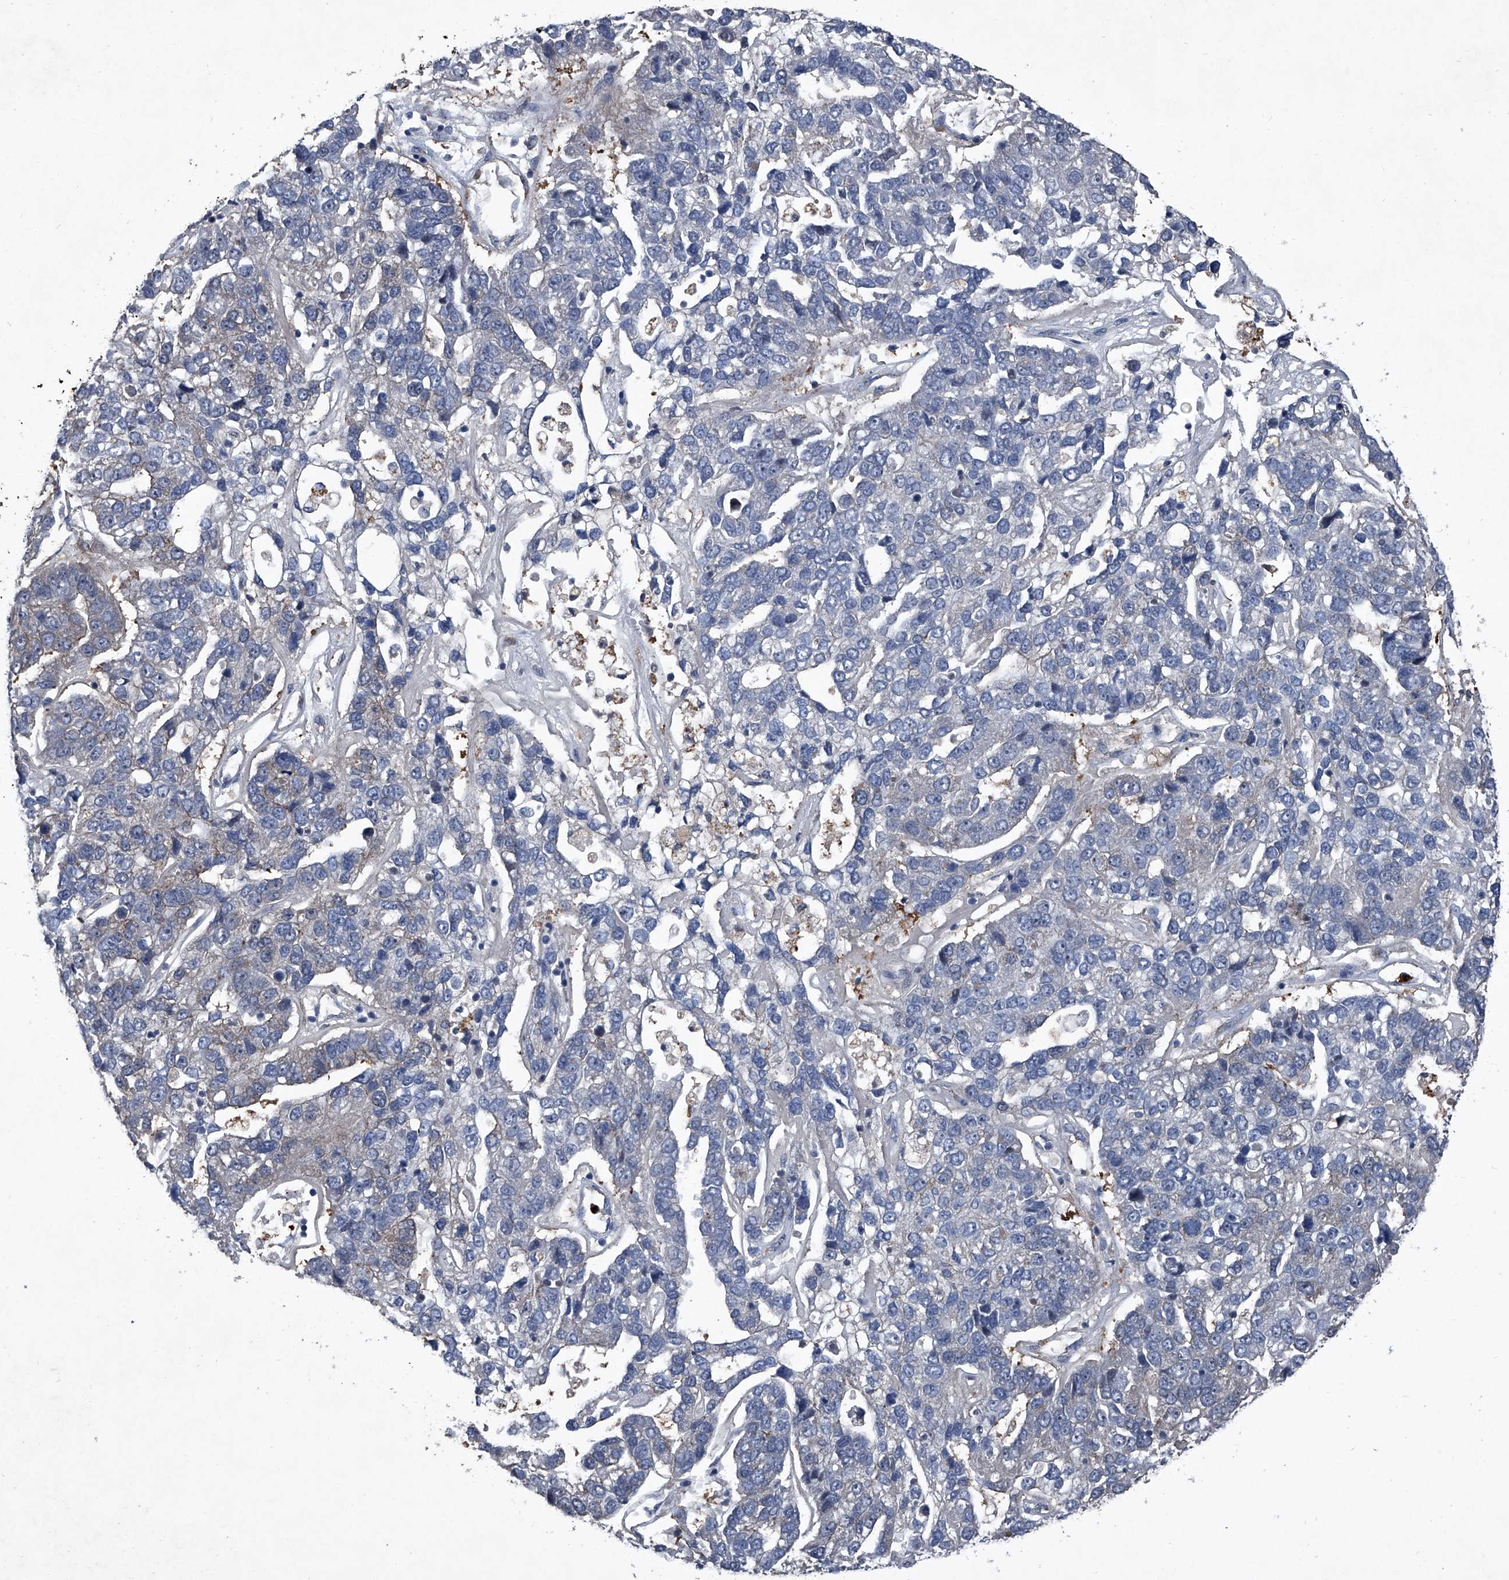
{"staining": {"intensity": "negative", "quantity": "none", "location": "none"}, "tissue": "pancreatic cancer", "cell_type": "Tumor cells", "image_type": "cancer", "snomed": [{"axis": "morphology", "description": "Adenocarcinoma, NOS"}, {"axis": "topography", "description": "Pancreas"}], "caption": "This is a histopathology image of IHC staining of pancreatic adenocarcinoma, which shows no positivity in tumor cells.", "gene": "MAPKAP1", "patient": {"sex": "female", "age": 61}}